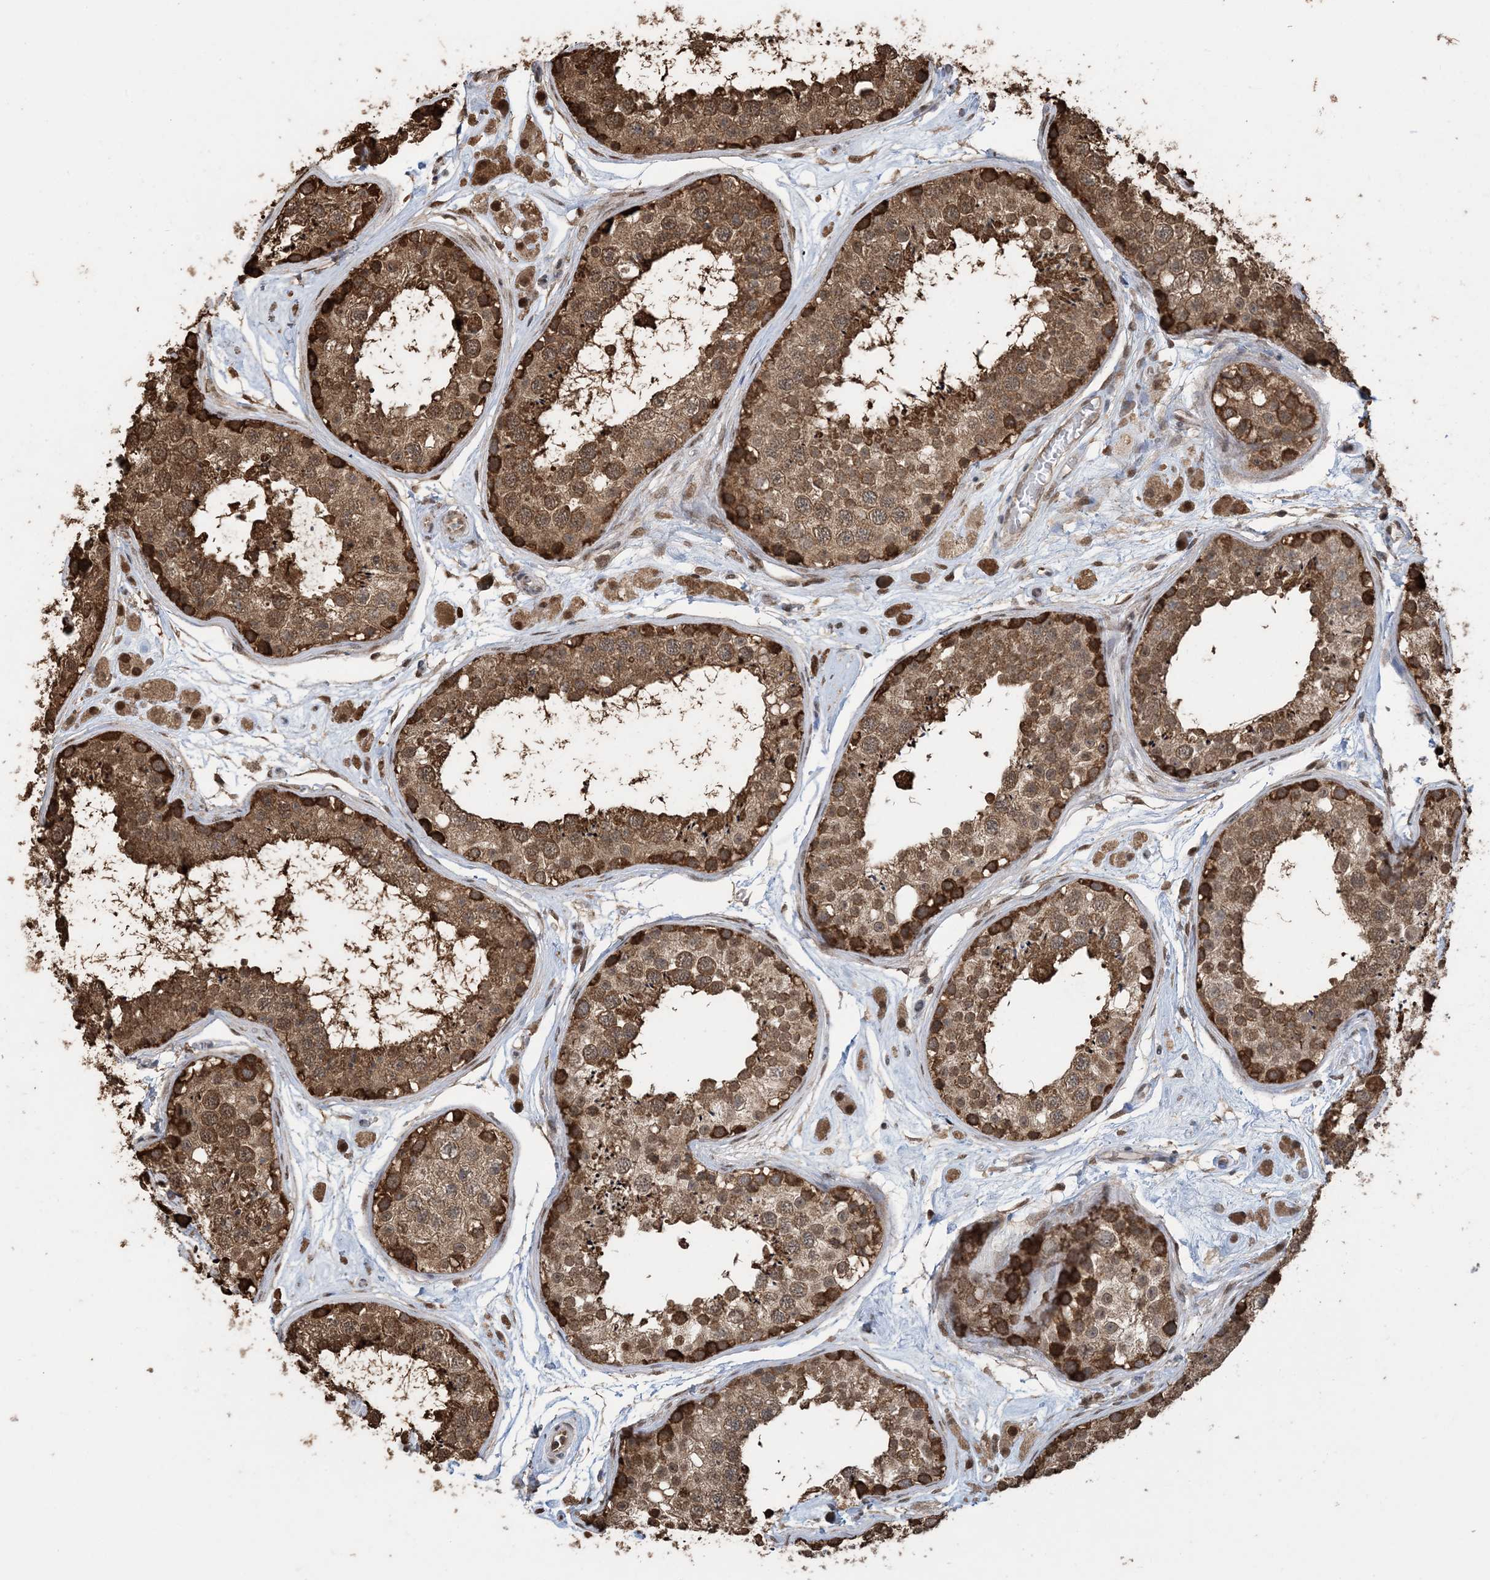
{"staining": {"intensity": "strong", "quantity": ">75%", "location": "cytoplasmic/membranous,nuclear"}, "tissue": "testis", "cell_type": "Cells in seminiferous ducts", "image_type": "normal", "snomed": [{"axis": "morphology", "description": "Normal tissue, NOS"}, {"axis": "topography", "description": "Testis"}], "caption": "A high amount of strong cytoplasmic/membranous,nuclear expression is present in about >75% of cells in seminiferous ducts in unremarkable testis. The staining was performed using DAB (3,3'-diaminobenzidine), with brown indicating positive protein expression. Nuclei are stained blue with hematoxylin.", "gene": "HSPA1A", "patient": {"sex": "male", "age": 25}}